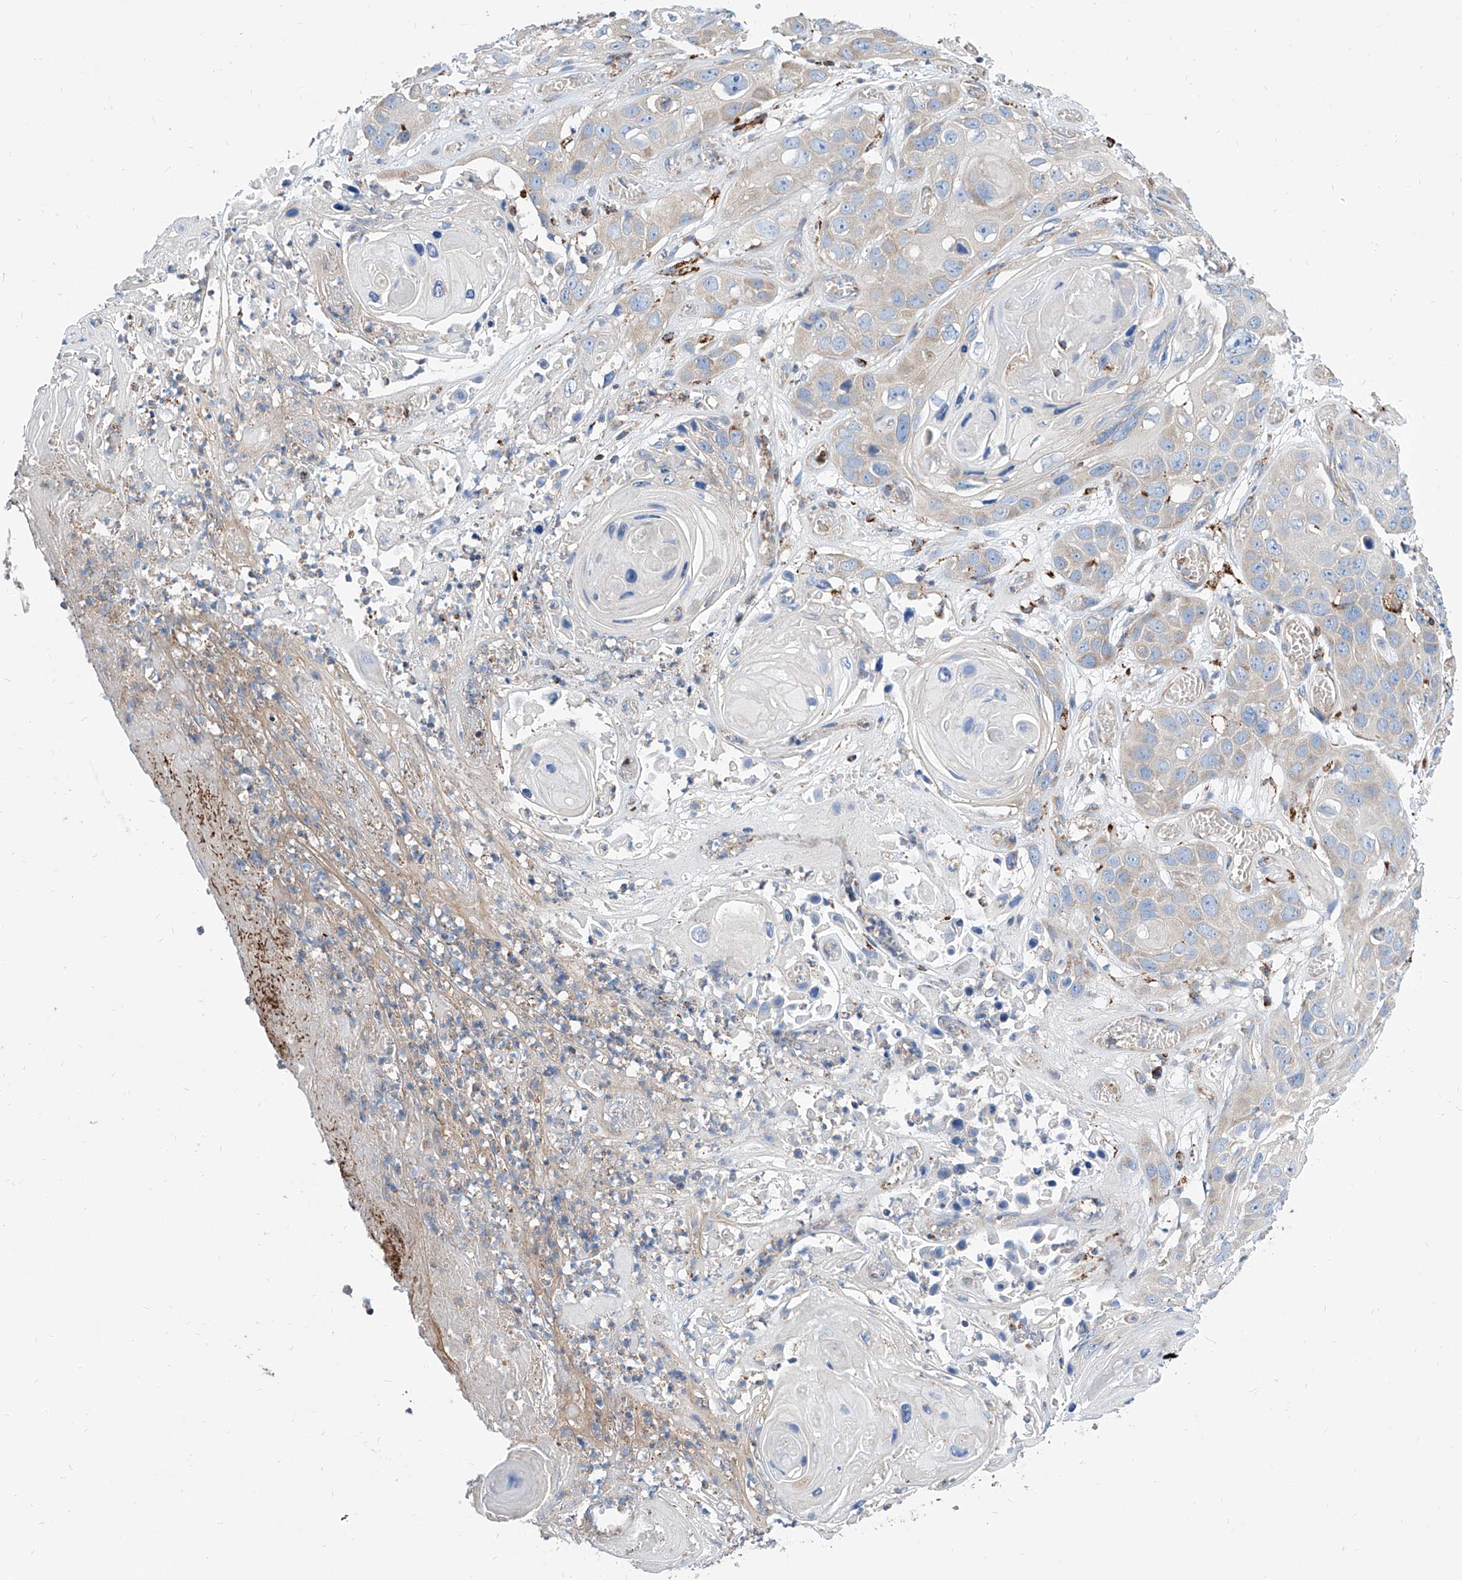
{"staining": {"intensity": "negative", "quantity": "none", "location": "none"}, "tissue": "skin cancer", "cell_type": "Tumor cells", "image_type": "cancer", "snomed": [{"axis": "morphology", "description": "Squamous cell carcinoma, NOS"}, {"axis": "topography", "description": "Skin"}], "caption": "The histopathology image exhibits no significant staining in tumor cells of skin cancer. Brightfield microscopy of immunohistochemistry stained with DAB (brown) and hematoxylin (blue), captured at high magnification.", "gene": "CPNE5", "patient": {"sex": "male", "age": 55}}